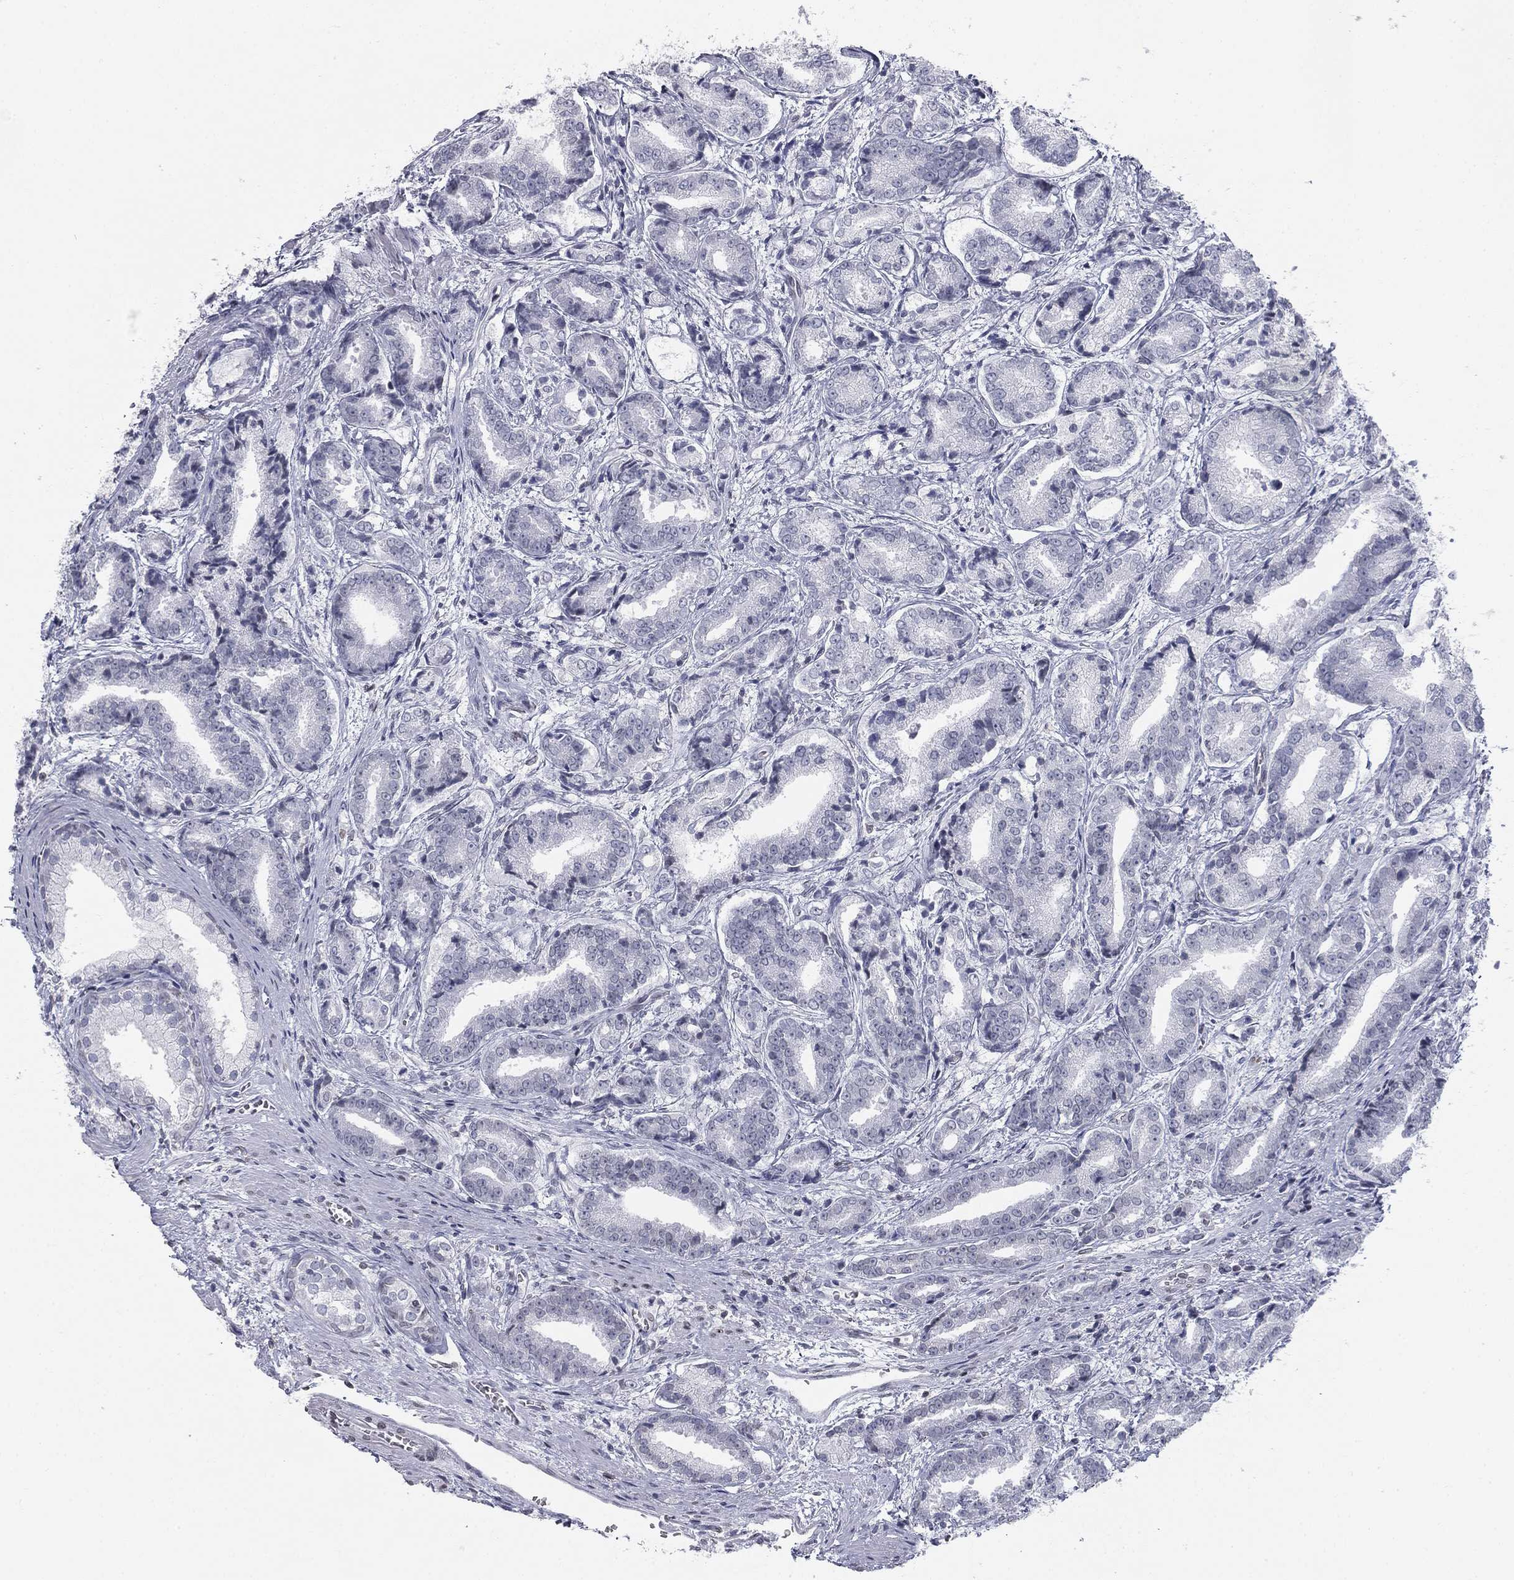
{"staining": {"intensity": "negative", "quantity": "none", "location": "none"}, "tissue": "prostate cancer", "cell_type": "Tumor cells", "image_type": "cancer", "snomed": [{"axis": "morphology", "description": "Adenocarcinoma, High grade"}, {"axis": "topography", "description": "Prostate and seminal vesicle, NOS"}], "caption": "Immunohistochemistry of adenocarcinoma (high-grade) (prostate) displays no positivity in tumor cells.", "gene": "ALDOB", "patient": {"sex": "male", "age": 61}}